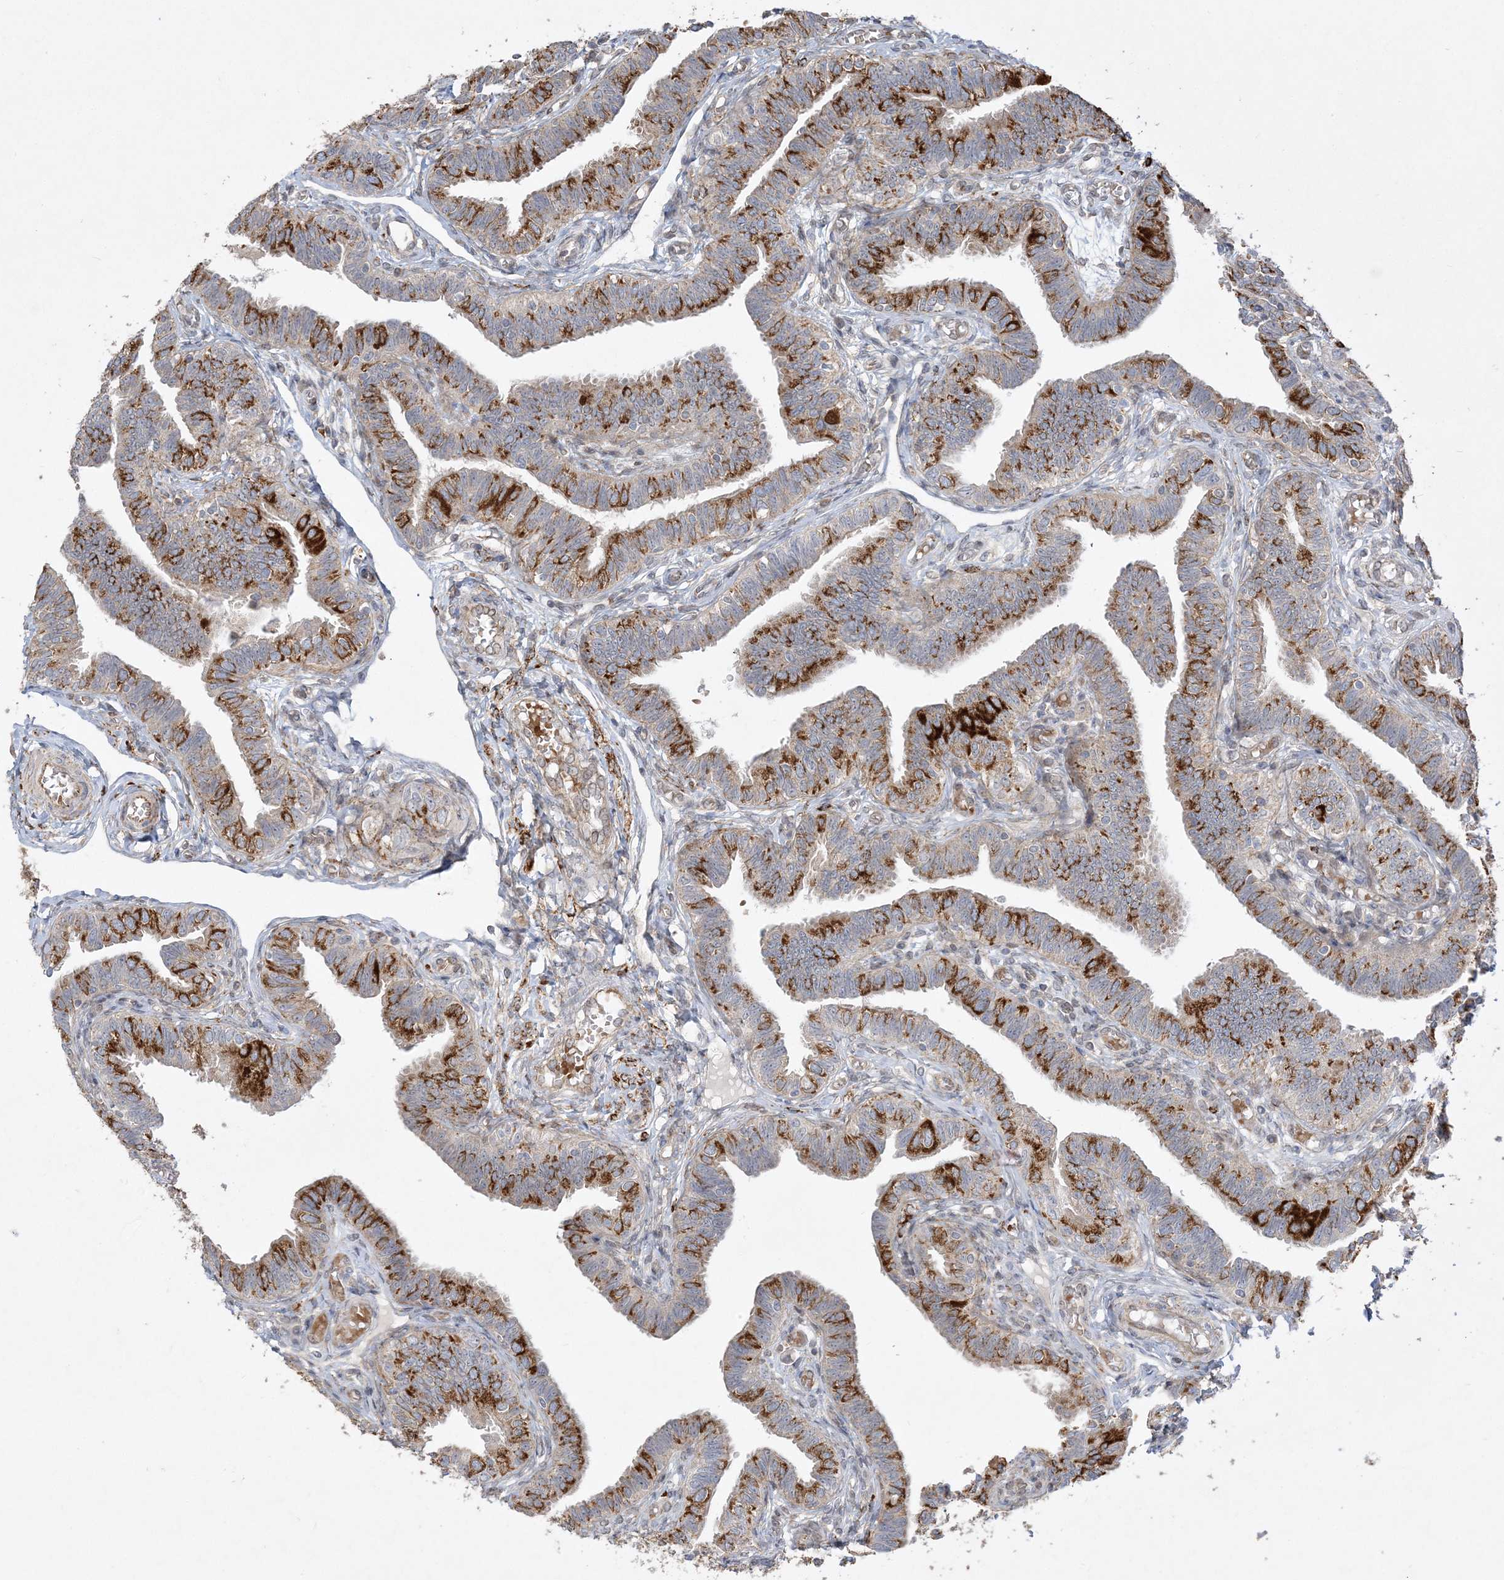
{"staining": {"intensity": "strong", "quantity": "25%-75%", "location": "cytoplasmic/membranous"}, "tissue": "fallopian tube", "cell_type": "Glandular cells", "image_type": "normal", "snomed": [{"axis": "morphology", "description": "Normal tissue, NOS"}, {"axis": "topography", "description": "Fallopian tube"}], "caption": "Immunohistochemical staining of benign human fallopian tube demonstrates strong cytoplasmic/membranous protein expression in approximately 25%-75% of glandular cells. (brown staining indicates protein expression, while blue staining denotes nuclei).", "gene": "INPP1", "patient": {"sex": "female", "age": 39}}